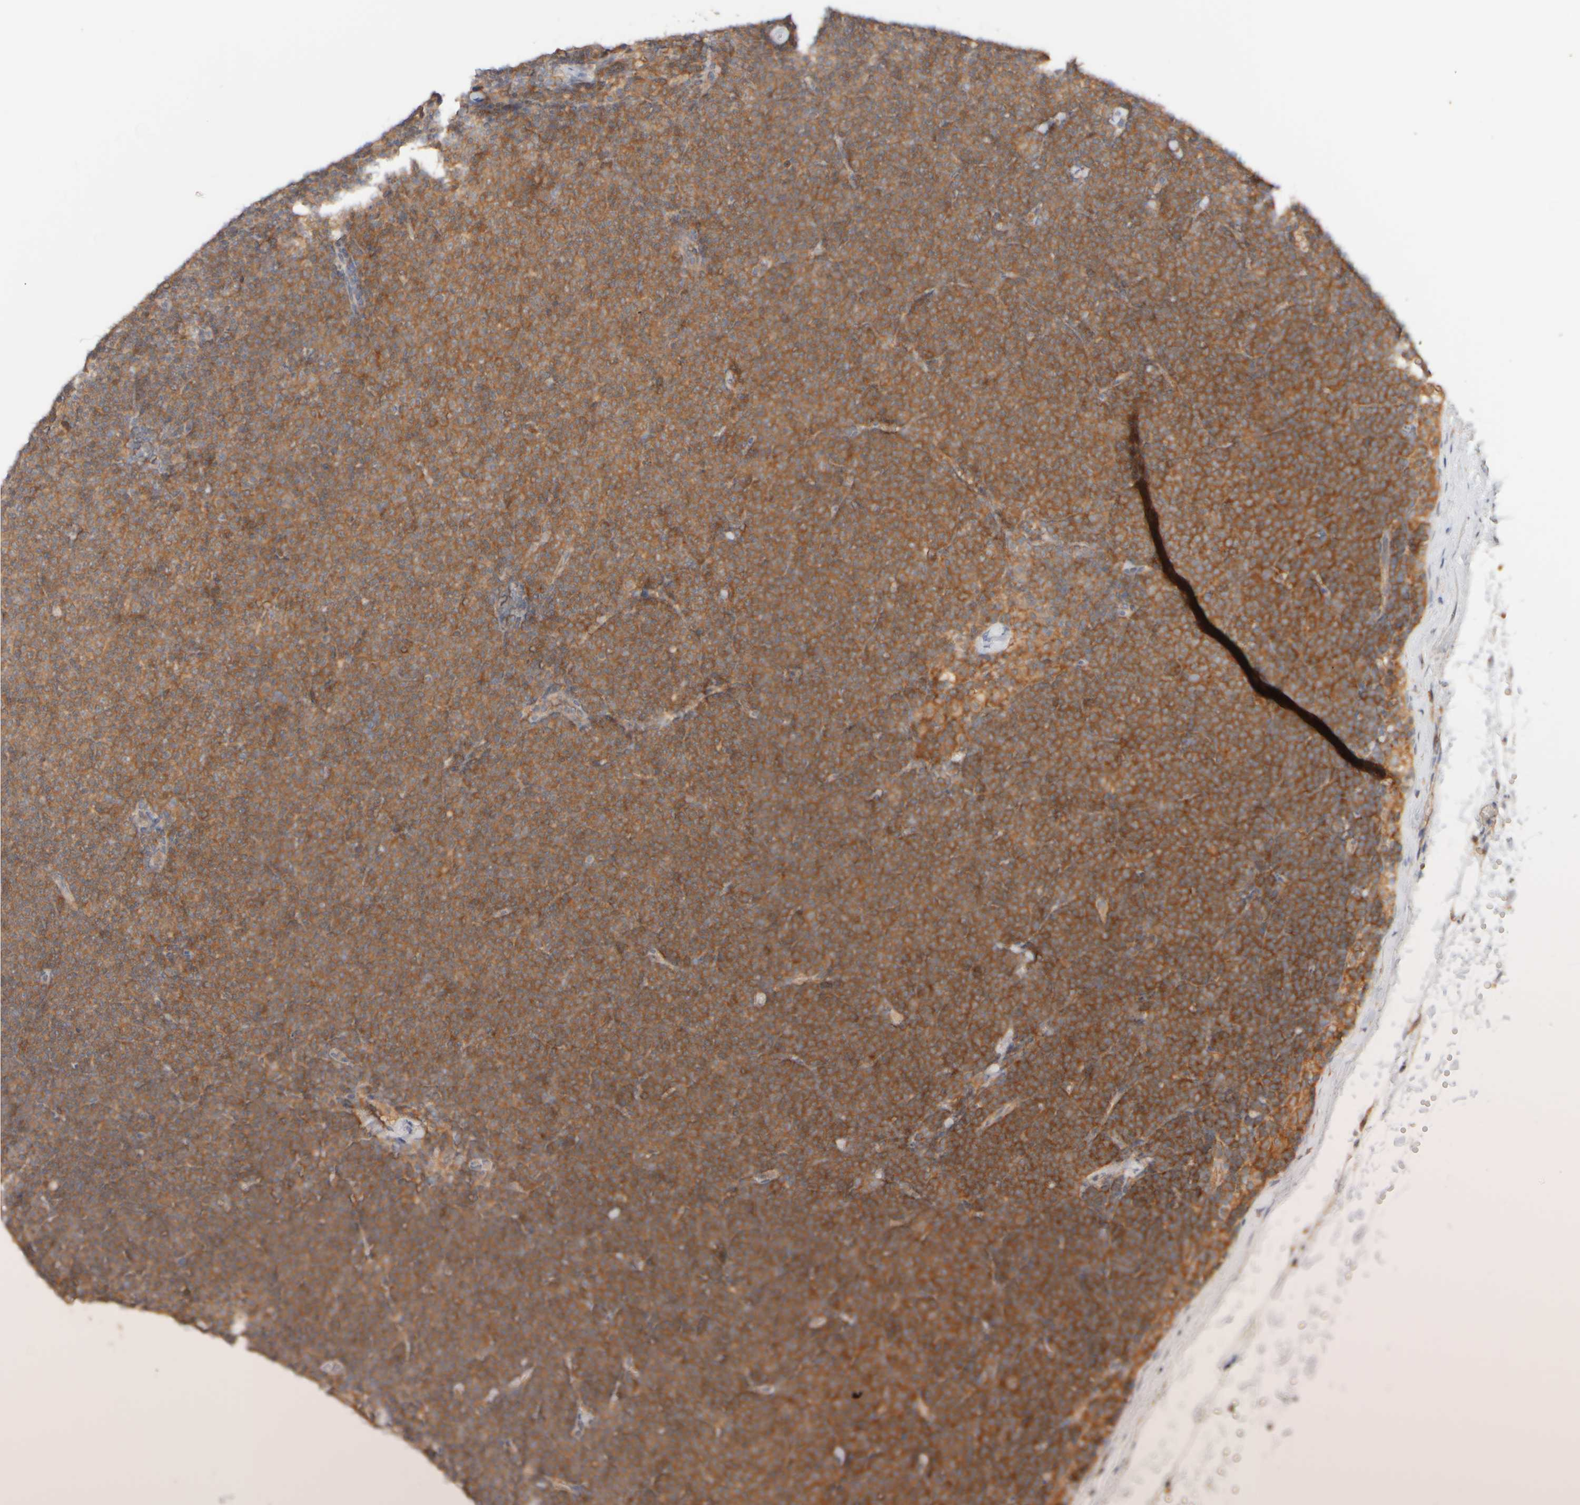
{"staining": {"intensity": "moderate", "quantity": ">75%", "location": "cytoplasmic/membranous"}, "tissue": "lymphoma", "cell_type": "Tumor cells", "image_type": "cancer", "snomed": [{"axis": "morphology", "description": "Malignant lymphoma, non-Hodgkin's type, Low grade"}, {"axis": "topography", "description": "Lymph node"}], "caption": "Moderate cytoplasmic/membranous protein expression is present in about >75% of tumor cells in malignant lymphoma, non-Hodgkin's type (low-grade). The staining was performed using DAB to visualize the protein expression in brown, while the nuclei were stained in blue with hematoxylin (Magnification: 20x).", "gene": "RABEP1", "patient": {"sex": "female", "age": 53}}